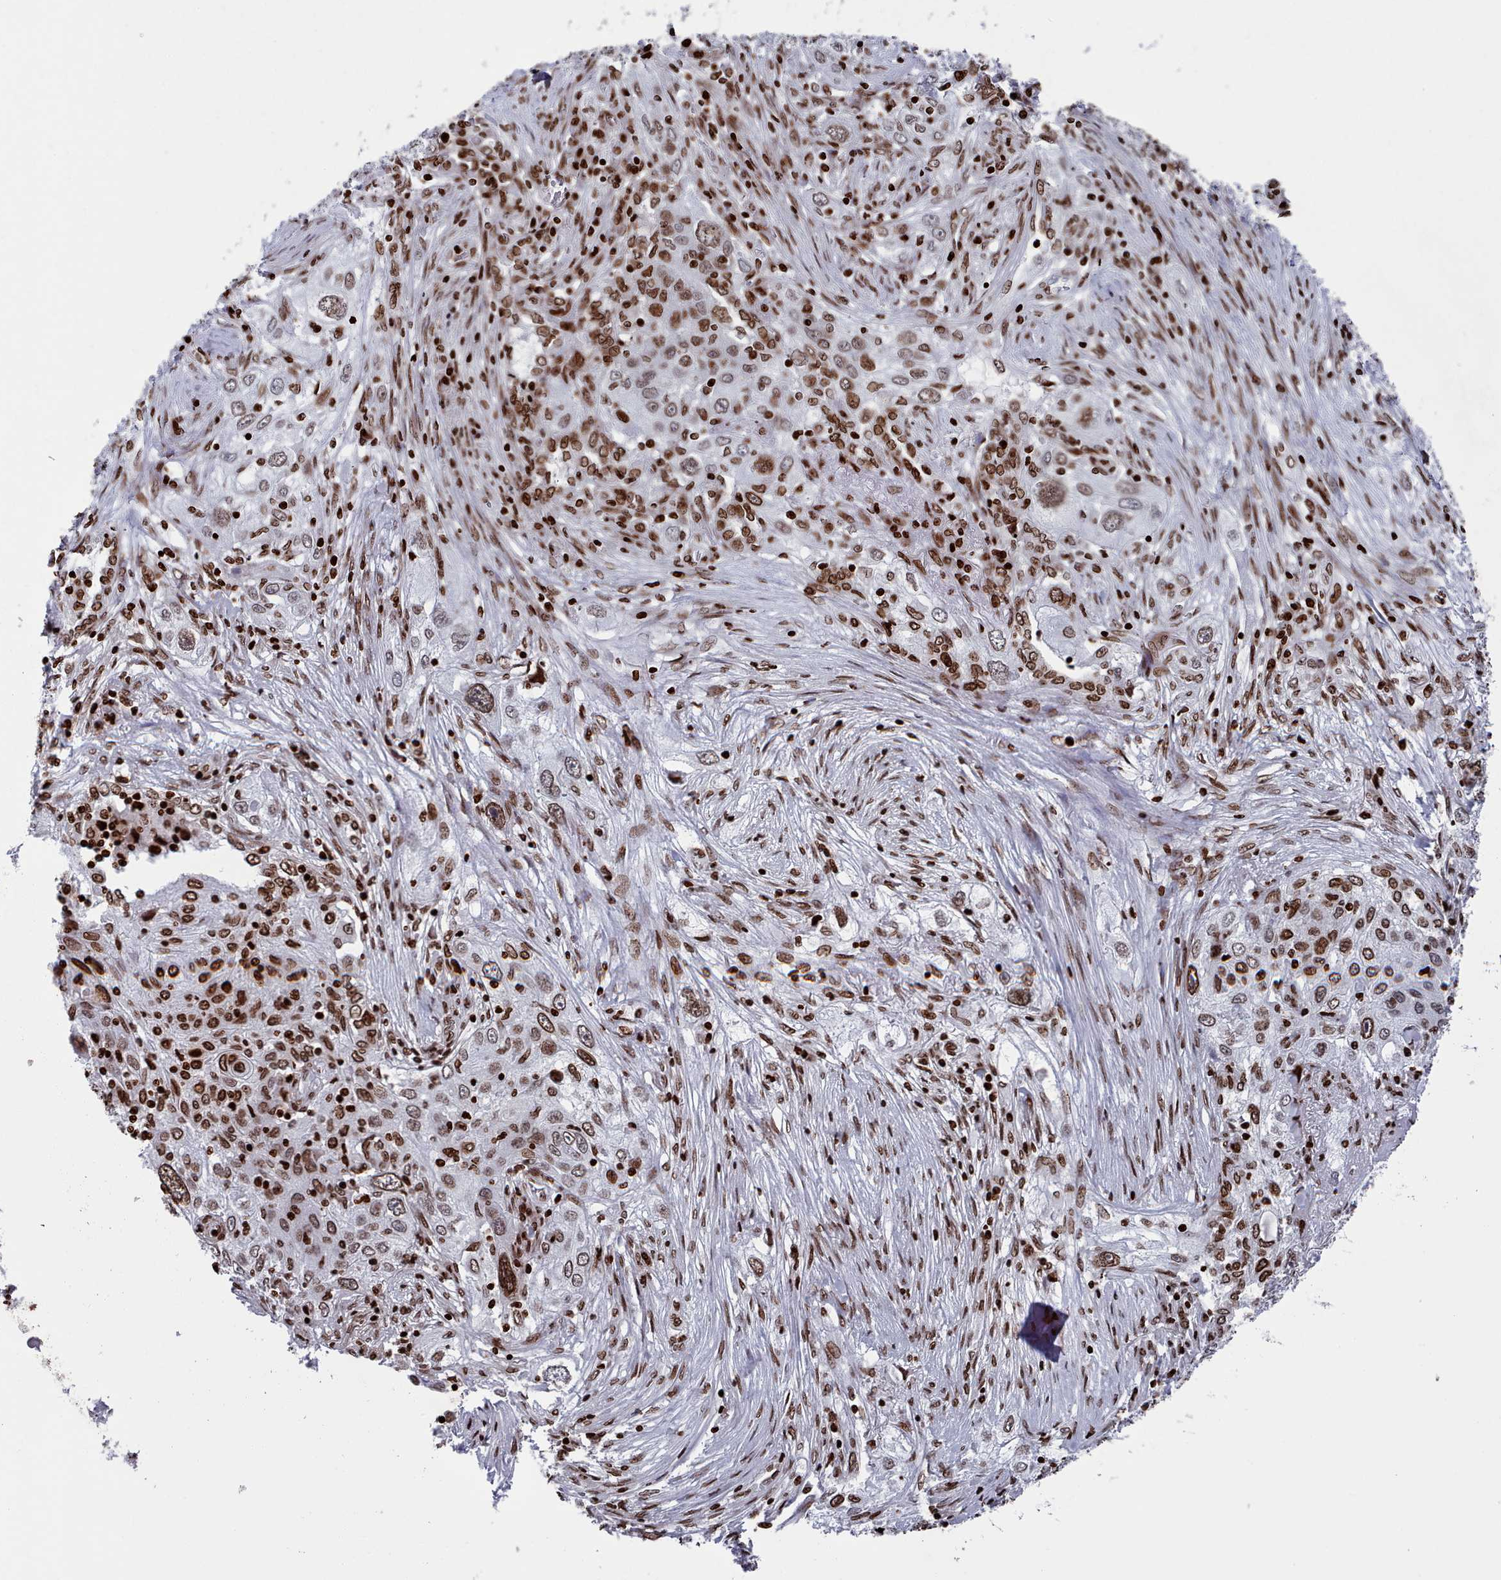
{"staining": {"intensity": "moderate", "quantity": ">75%", "location": "cytoplasmic/membranous,nuclear"}, "tissue": "lung cancer", "cell_type": "Tumor cells", "image_type": "cancer", "snomed": [{"axis": "morphology", "description": "Squamous cell carcinoma, NOS"}, {"axis": "topography", "description": "Lung"}], "caption": "Lung cancer (squamous cell carcinoma) stained with IHC demonstrates moderate cytoplasmic/membranous and nuclear positivity in approximately >75% of tumor cells. (DAB = brown stain, brightfield microscopy at high magnification).", "gene": "PCDHB12", "patient": {"sex": "female", "age": 69}}